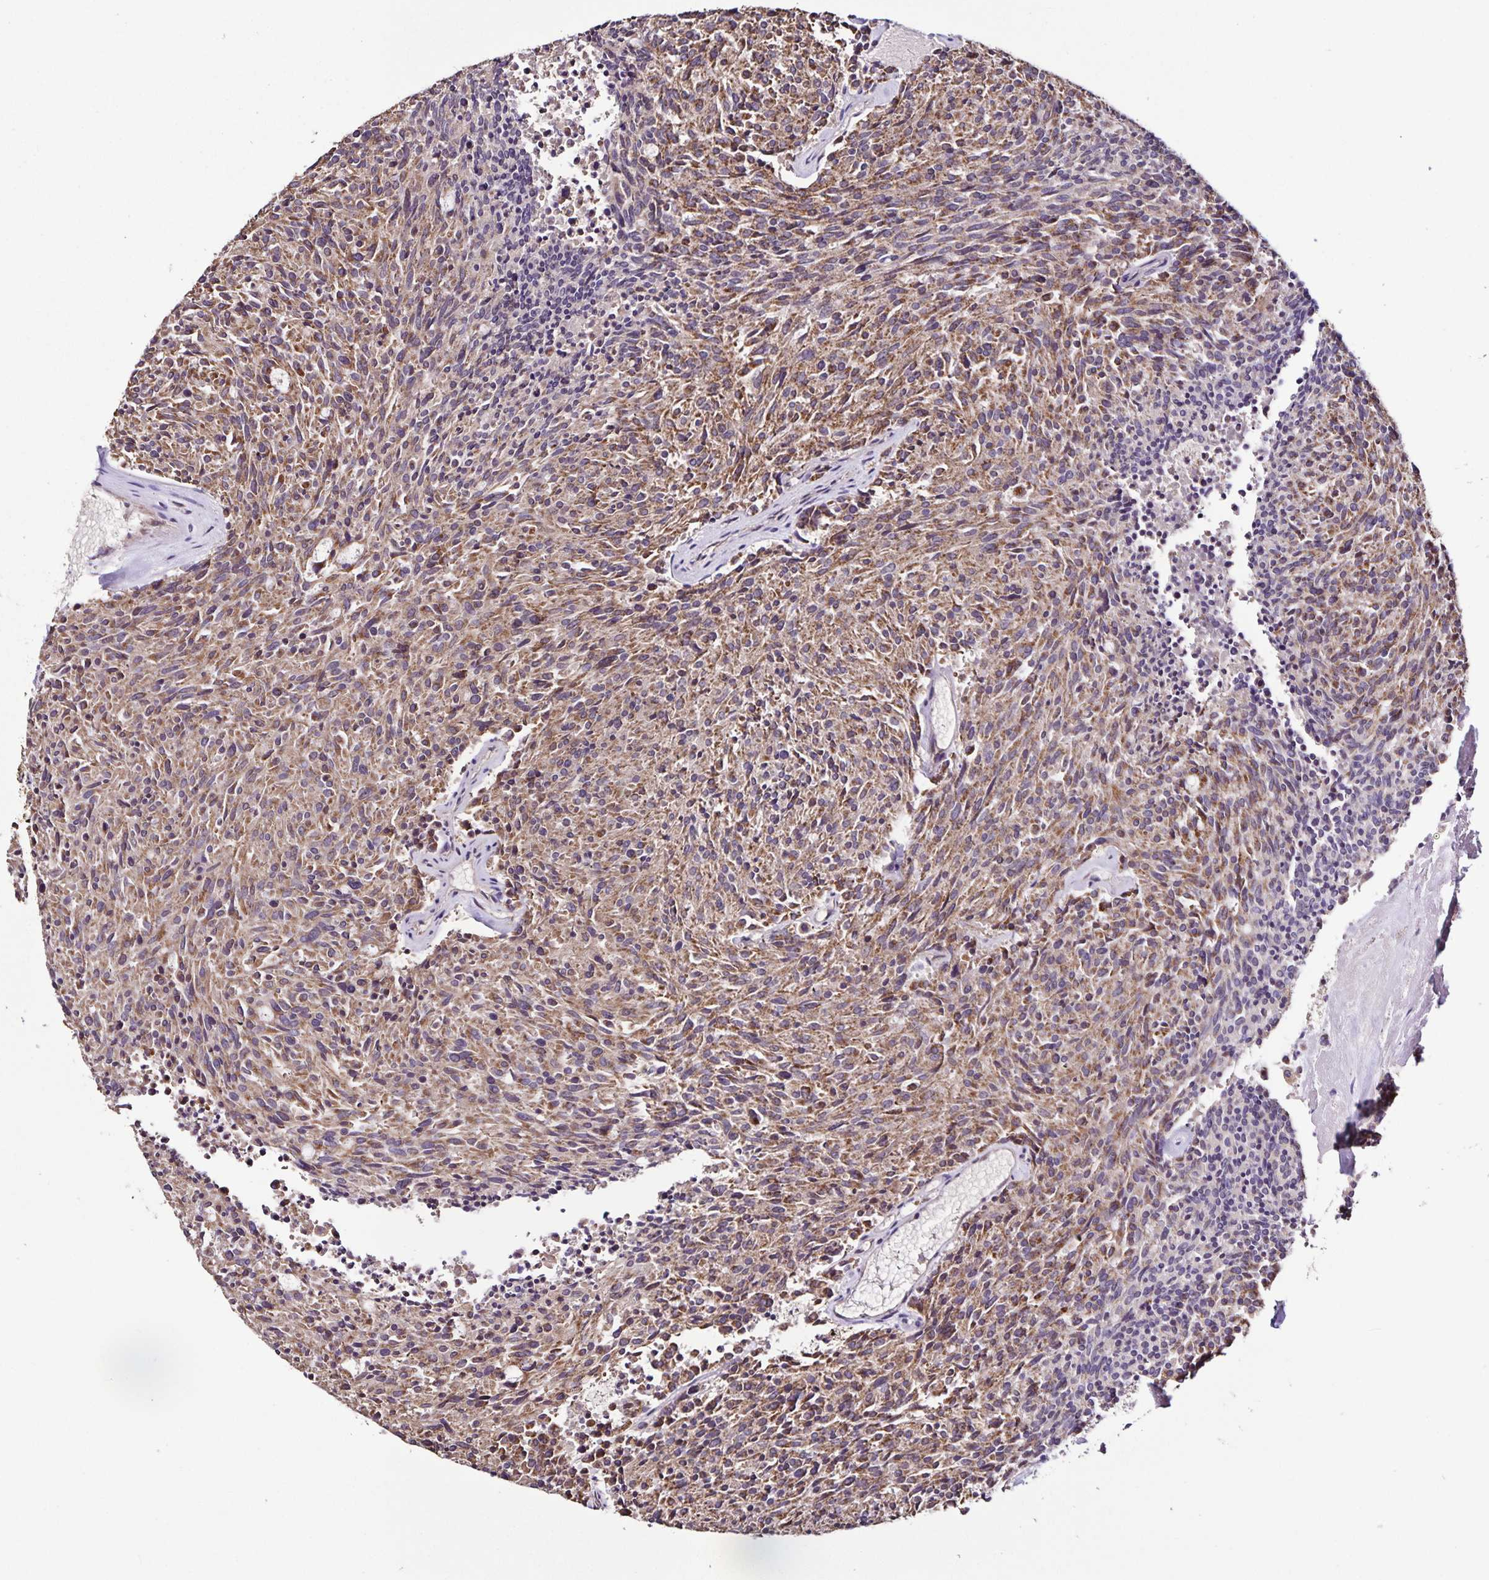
{"staining": {"intensity": "moderate", "quantity": ">75%", "location": "cytoplasmic/membranous"}, "tissue": "carcinoid", "cell_type": "Tumor cells", "image_type": "cancer", "snomed": [{"axis": "morphology", "description": "Carcinoid, malignant, NOS"}, {"axis": "topography", "description": "Pancreas"}], "caption": "Carcinoid stained for a protein (brown) demonstrates moderate cytoplasmic/membranous positive positivity in about >75% of tumor cells.", "gene": "MAN1A1", "patient": {"sex": "female", "age": 54}}